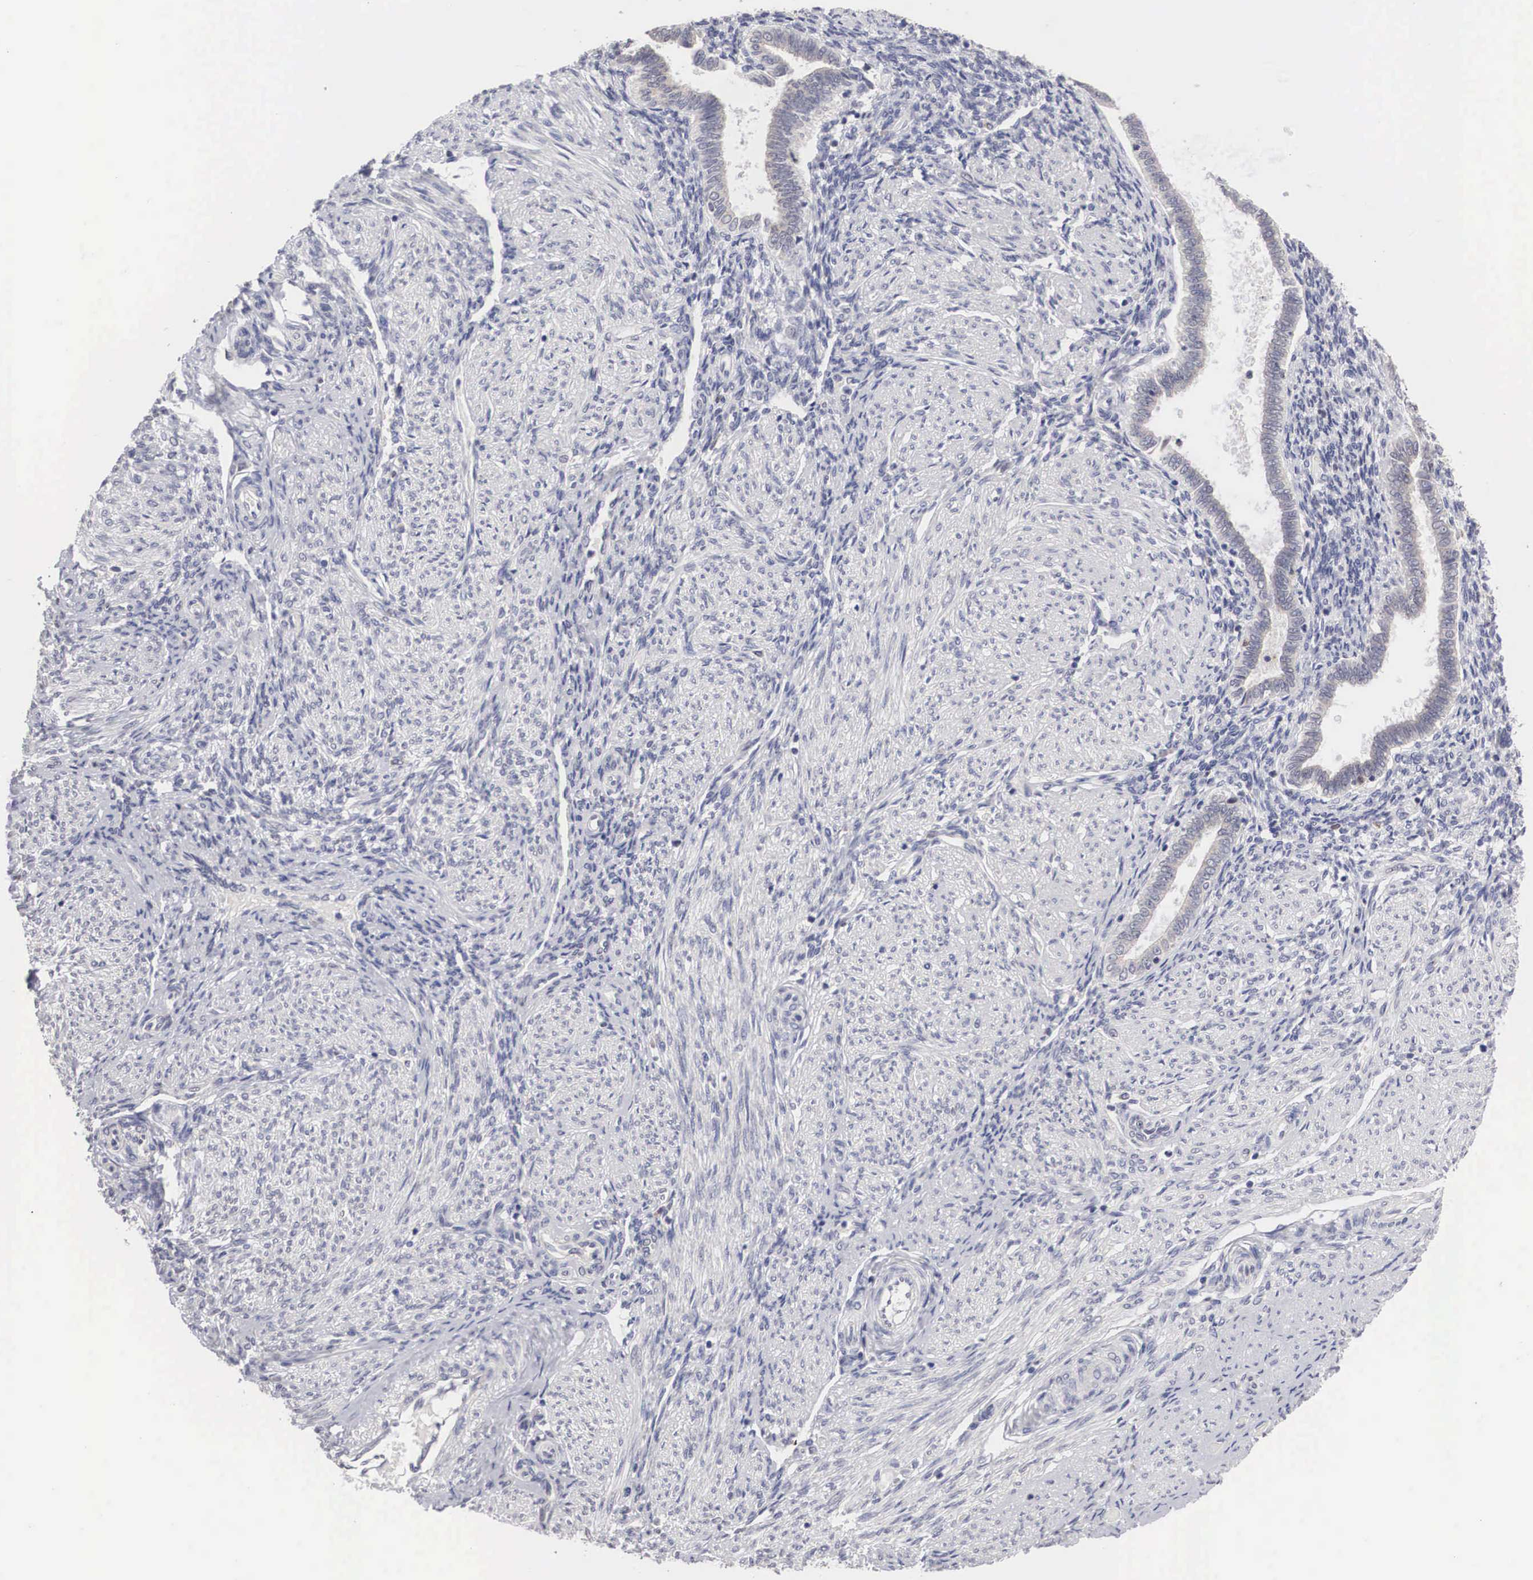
{"staining": {"intensity": "negative", "quantity": "none", "location": "none"}, "tissue": "endometrium", "cell_type": "Cells in endometrial stroma", "image_type": "normal", "snomed": [{"axis": "morphology", "description": "Normal tissue, NOS"}, {"axis": "topography", "description": "Endometrium"}], "caption": "This is a photomicrograph of immunohistochemistry (IHC) staining of normal endometrium, which shows no staining in cells in endometrial stroma.", "gene": "HMOX1", "patient": {"sex": "female", "age": 36}}